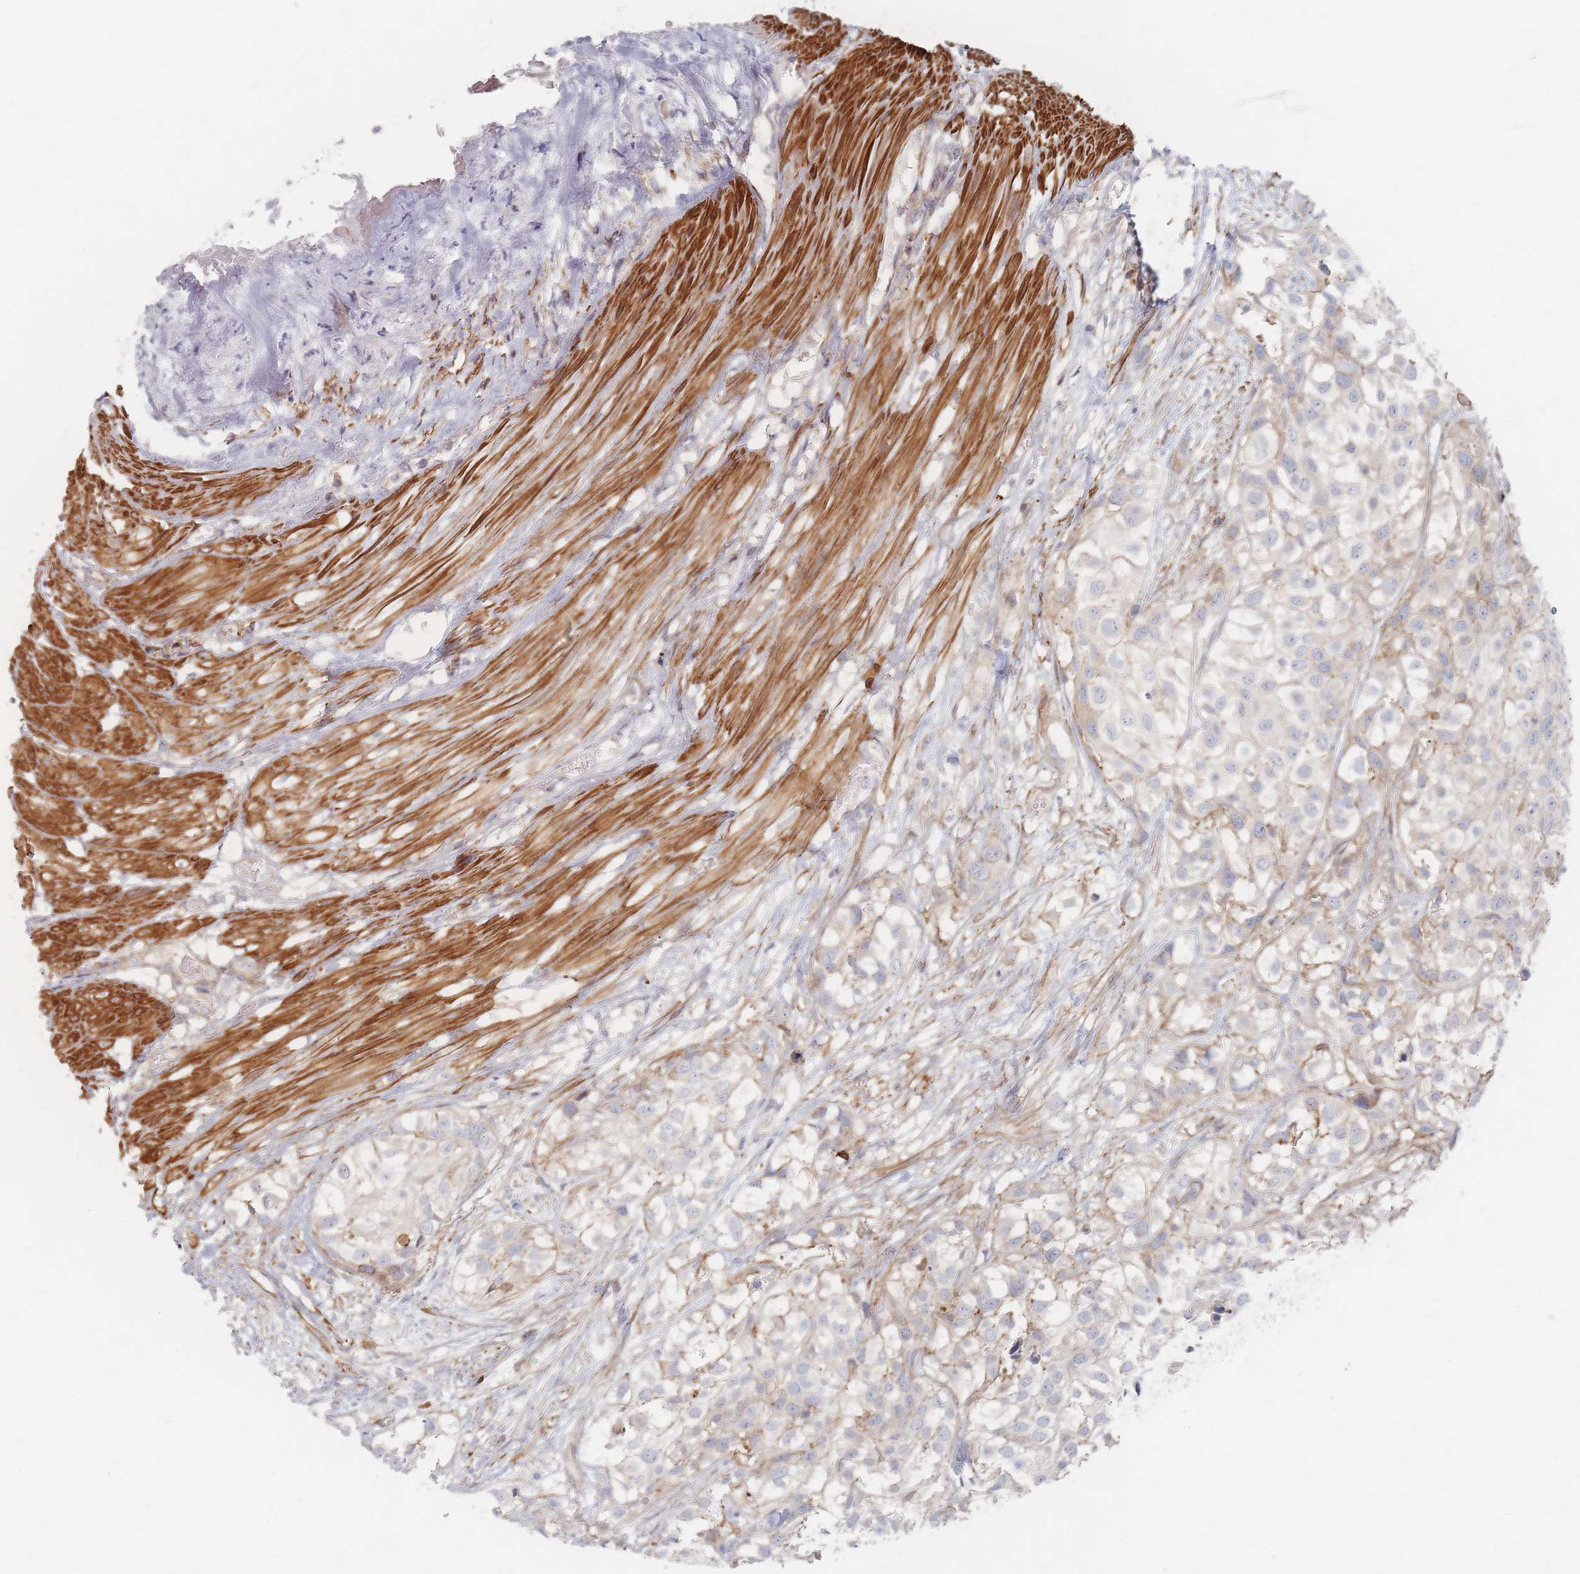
{"staining": {"intensity": "negative", "quantity": "none", "location": "none"}, "tissue": "urothelial cancer", "cell_type": "Tumor cells", "image_type": "cancer", "snomed": [{"axis": "morphology", "description": "Urothelial carcinoma, High grade"}, {"axis": "topography", "description": "Urinary bladder"}], "caption": "Tumor cells show no significant positivity in high-grade urothelial carcinoma.", "gene": "ZNF852", "patient": {"sex": "male", "age": 56}}